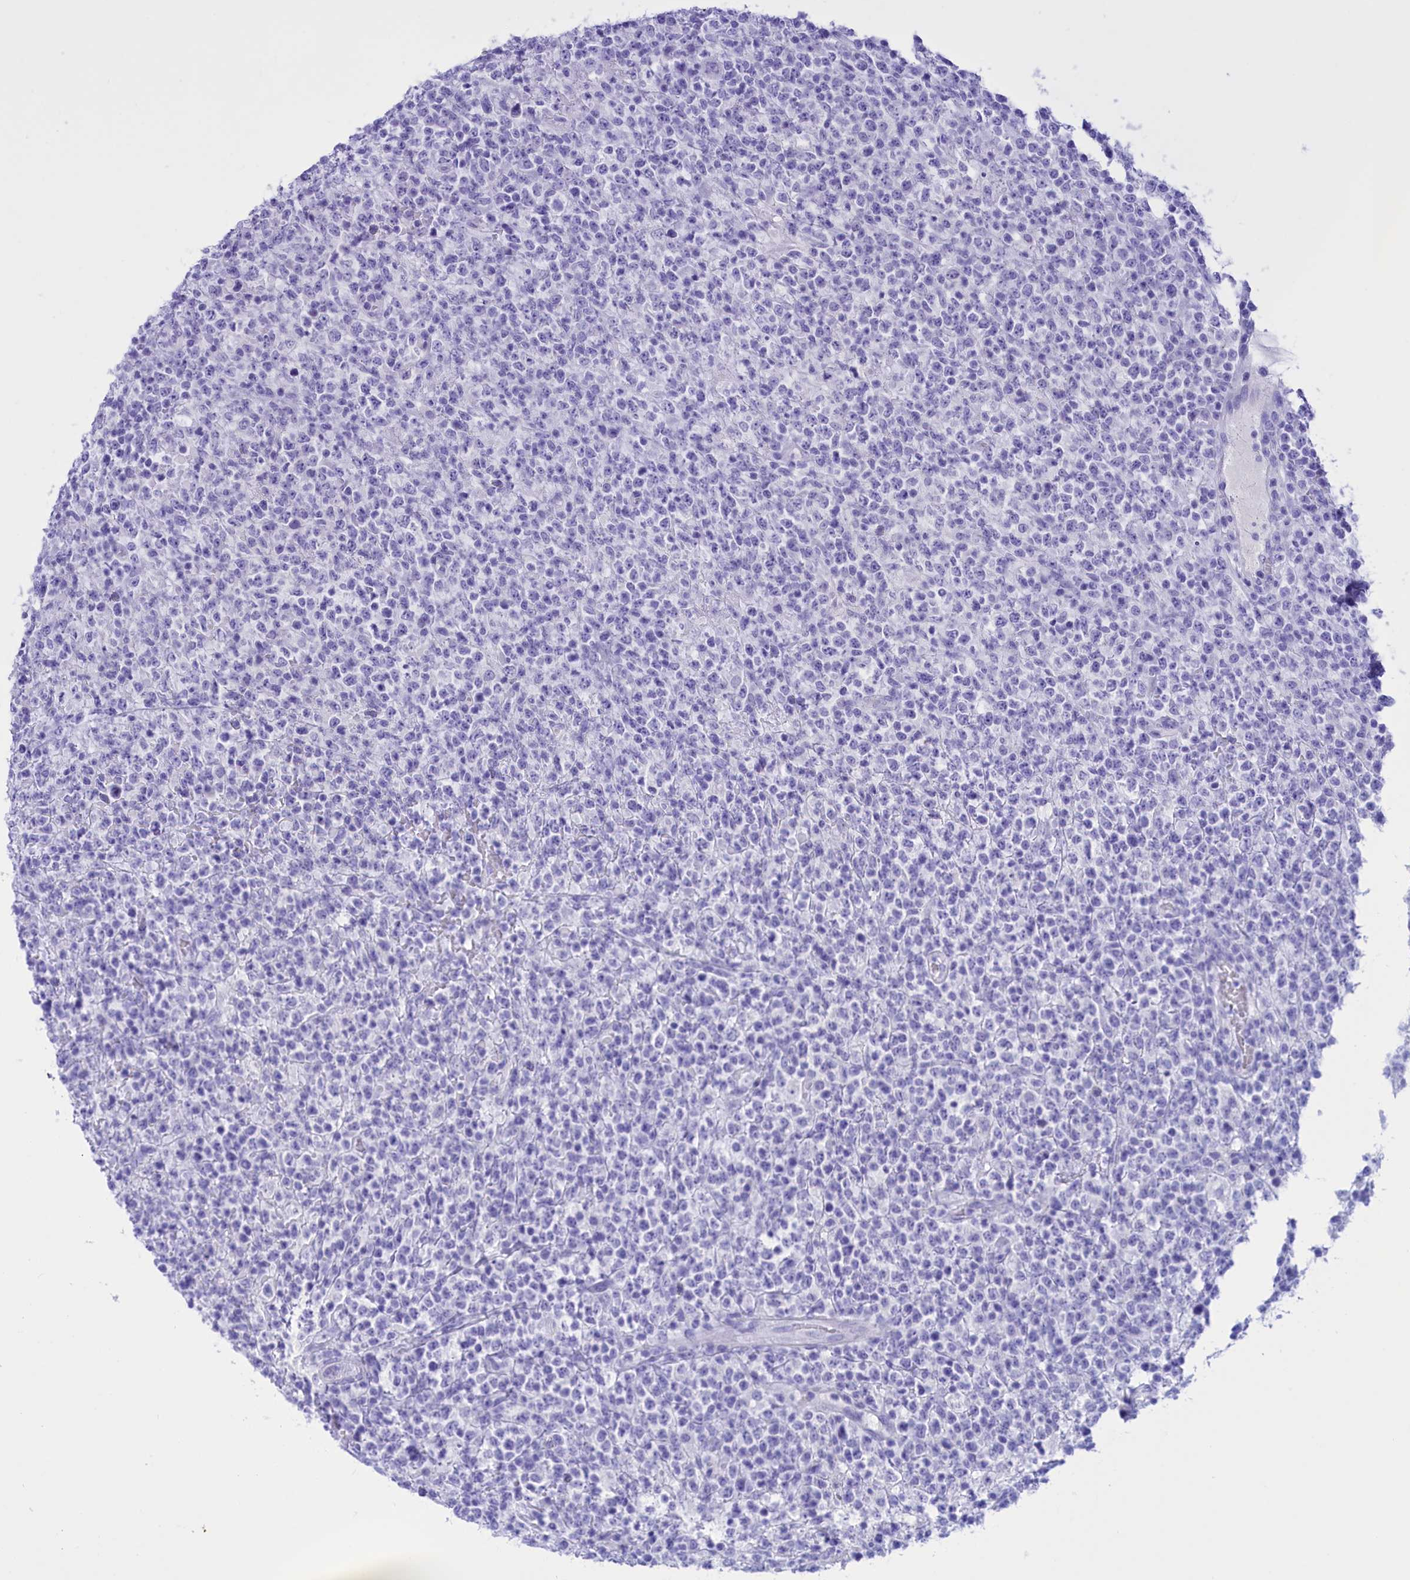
{"staining": {"intensity": "negative", "quantity": "none", "location": "none"}, "tissue": "lymphoma", "cell_type": "Tumor cells", "image_type": "cancer", "snomed": [{"axis": "morphology", "description": "Malignant lymphoma, non-Hodgkin's type, High grade"}, {"axis": "topography", "description": "Colon"}], "caption": "Human lymphoma stained for a protein using immunohistochemistry demonstrates no positivity in tumor cells.", "gene": "BRI3", "patient": {"sex": "female", "age": 53}}